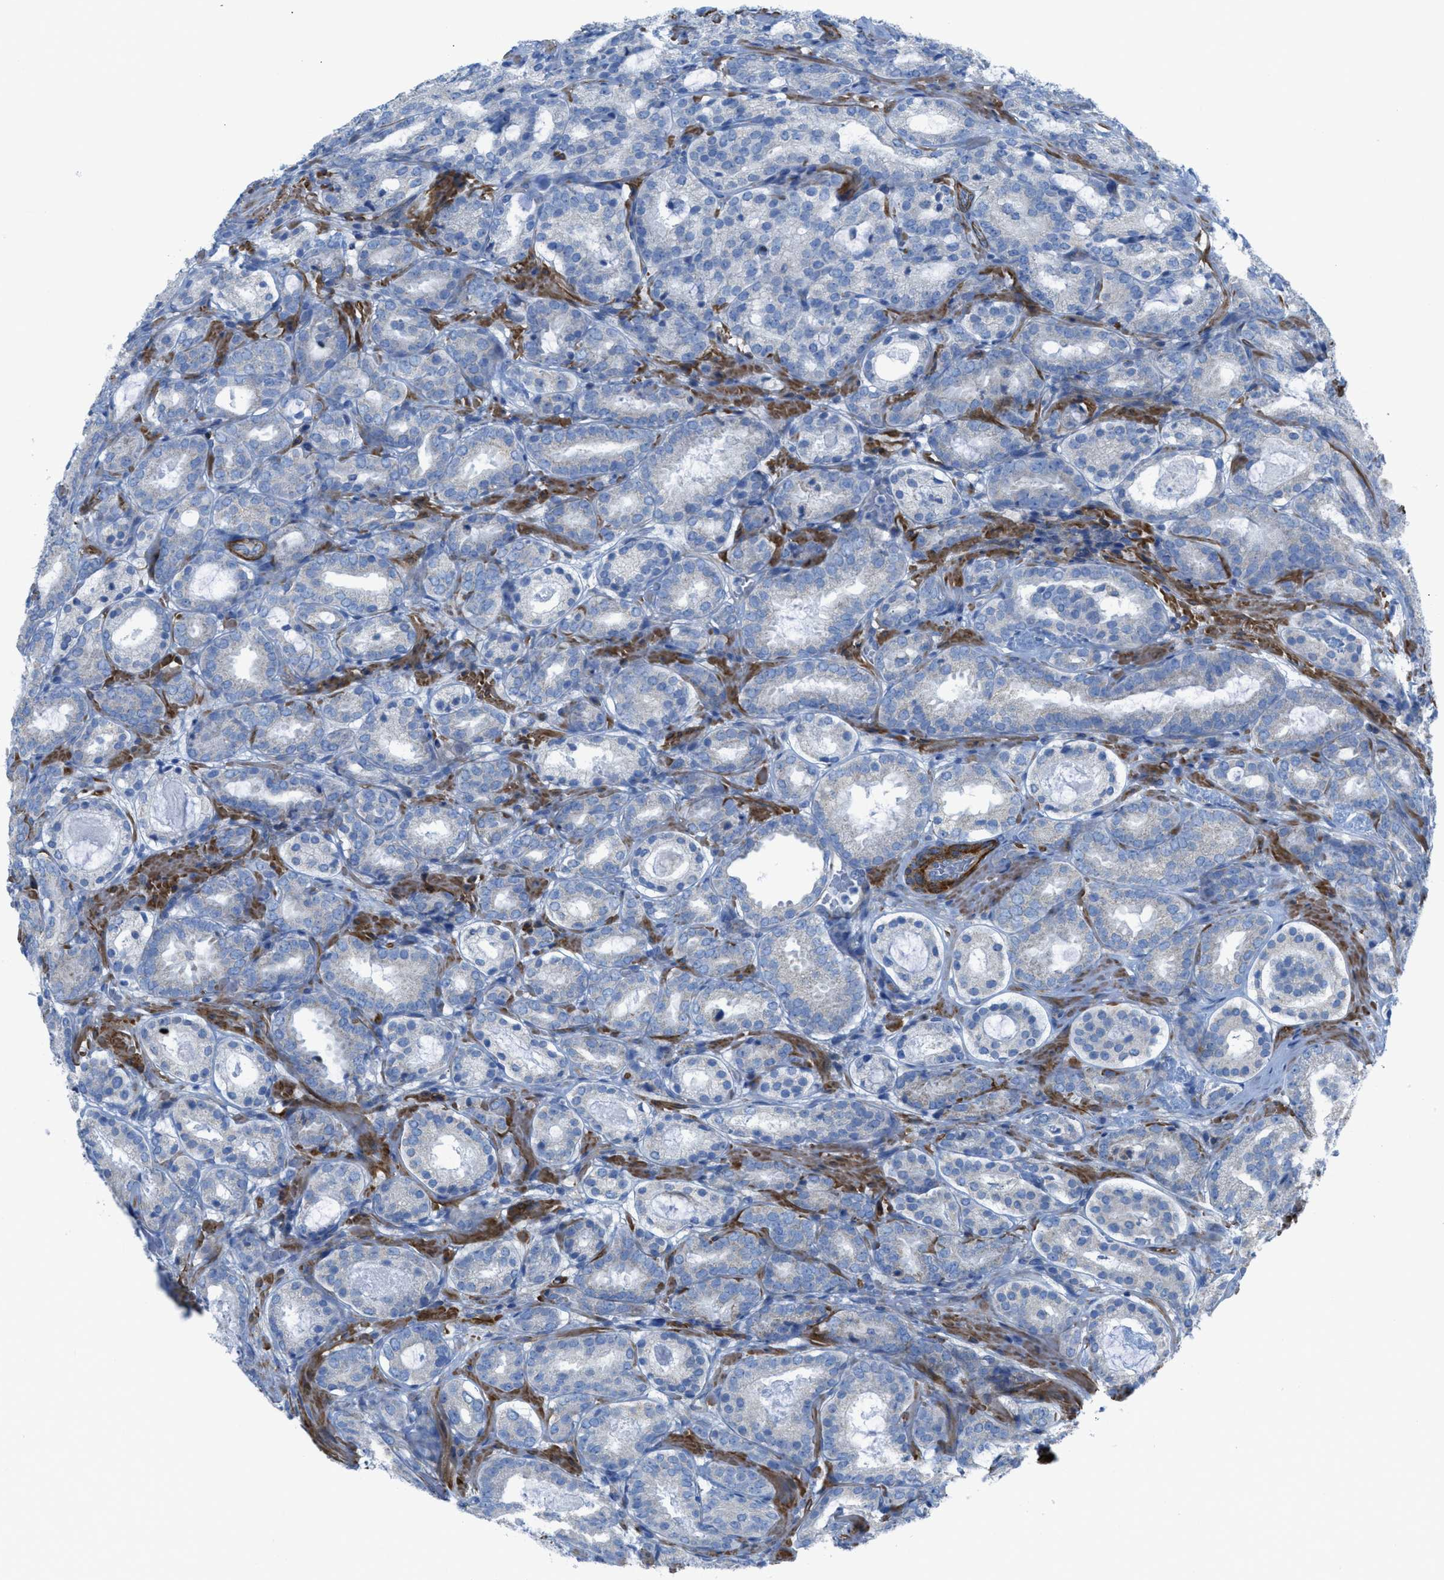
{"staining": {"intensity": "negative", "quantity": "none", "location": "none"}, "tissue": "prostate cancer", "cell_type": "Tumor cells", "image_type": "cancer", "snomed": [{"axis": "morphology", "description": "Adenocarcinoma, Low grade"}, {"axis": "topography", "description": "Prostate"}], "caption": "The photomicrograph displays no staining of tumor cells in prostate adenocarcinoma (low-grade).", "gene": "KCNH7", "patient": {"sex": "male", "age": 69}}